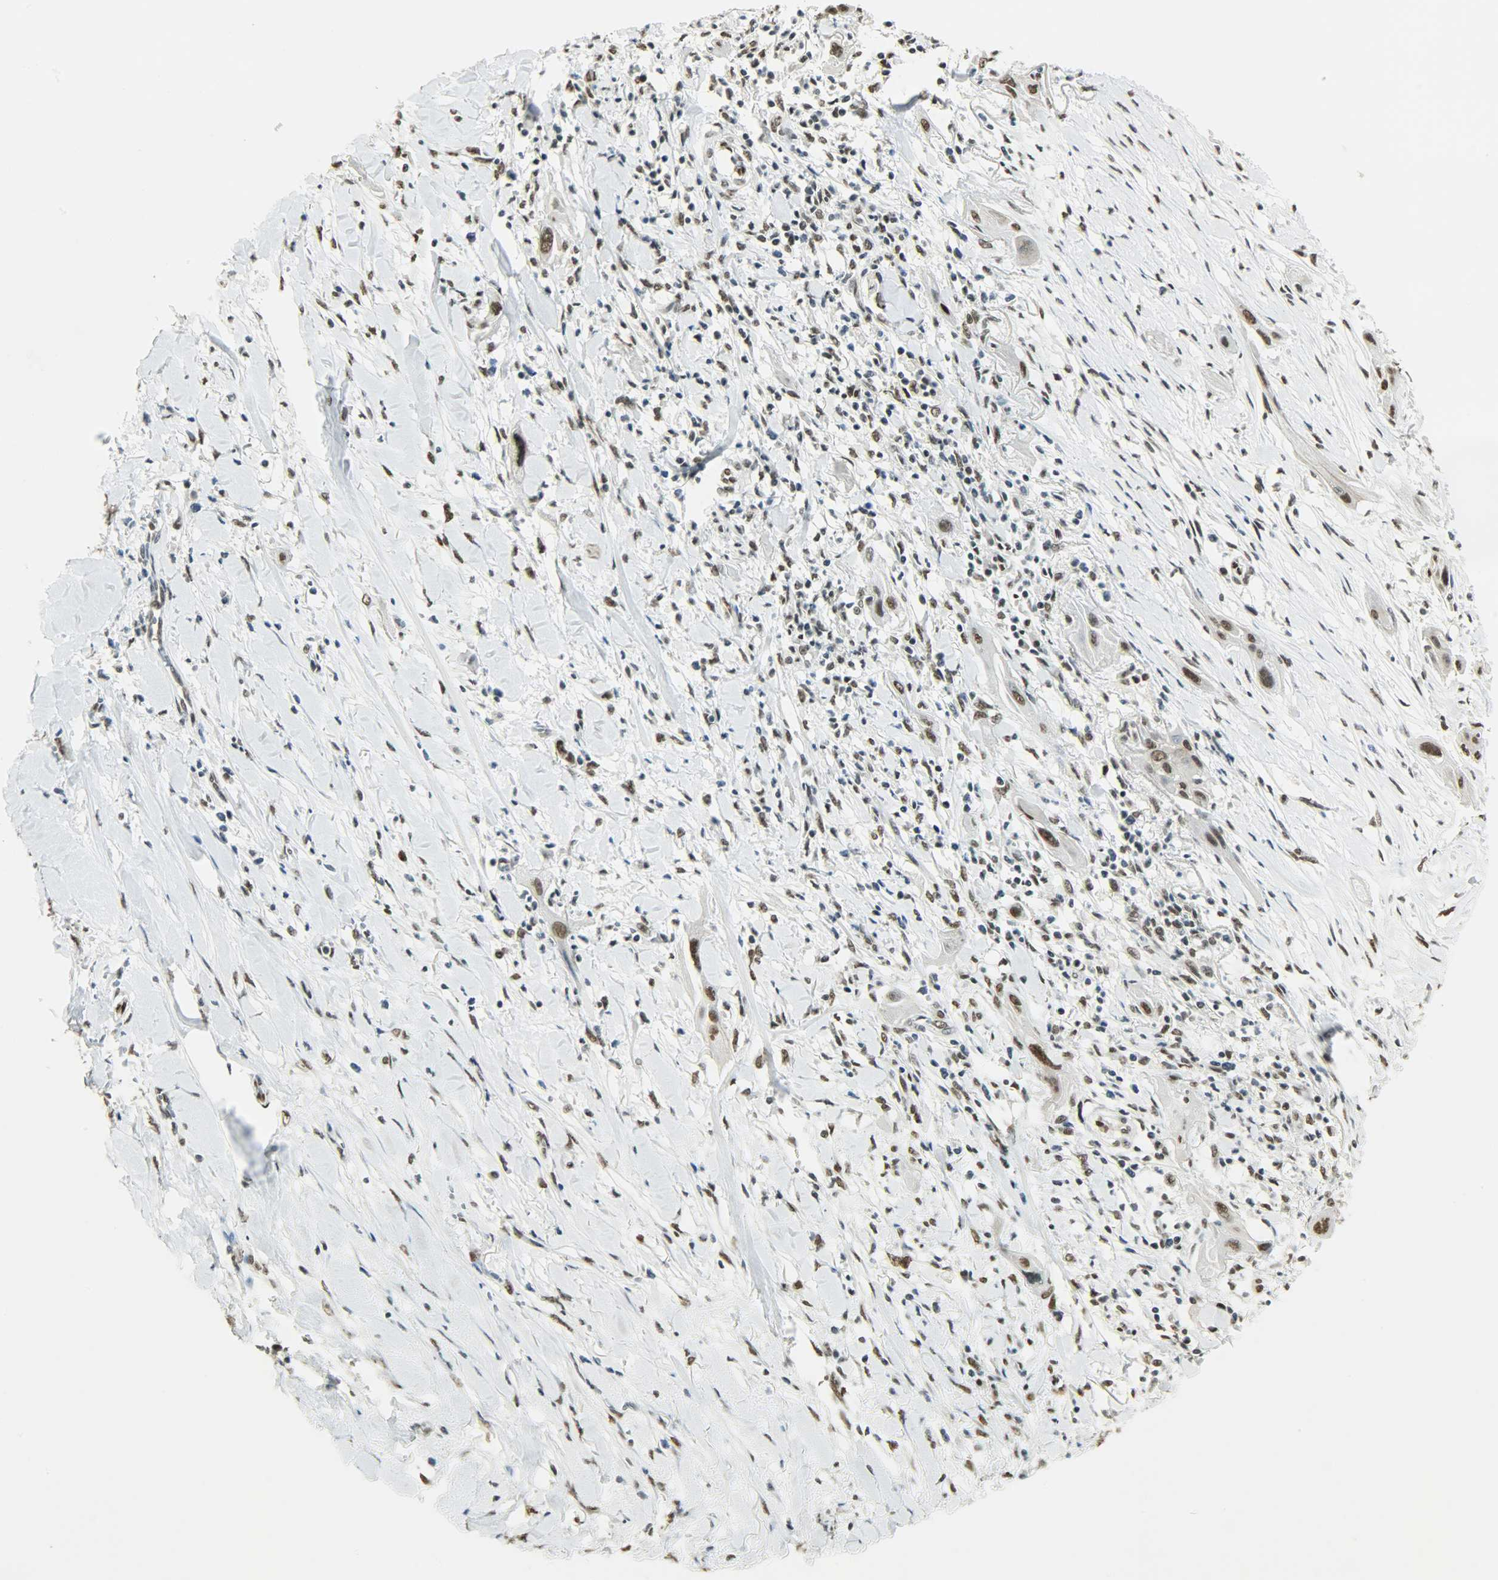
{"staining": {"intensity": "strong", "quantity": ">75%", "location": "nuclear"}, "tissue": "lung cancer", "cell_type": "Tumor cells", "image_type": "cancer", "snomed": [{"axis": "morphology", "description": "Squamous cell carcinoma, NOS"}, {"axis": "topography", "description": "Lung"}], "caption": "Immunohistochemistry (IHC) of human lung cancer (squamous cell carcinoma) reveals high levels of strong nuclear expression in approximately >75% of tumor cells. The staining was performed using DAB, with brown indicating positive protein expression. Nuclei are stained blue with hematoxylin.", "gene": "MYEF2", "patient": {"sex": "female", "age": 47}}